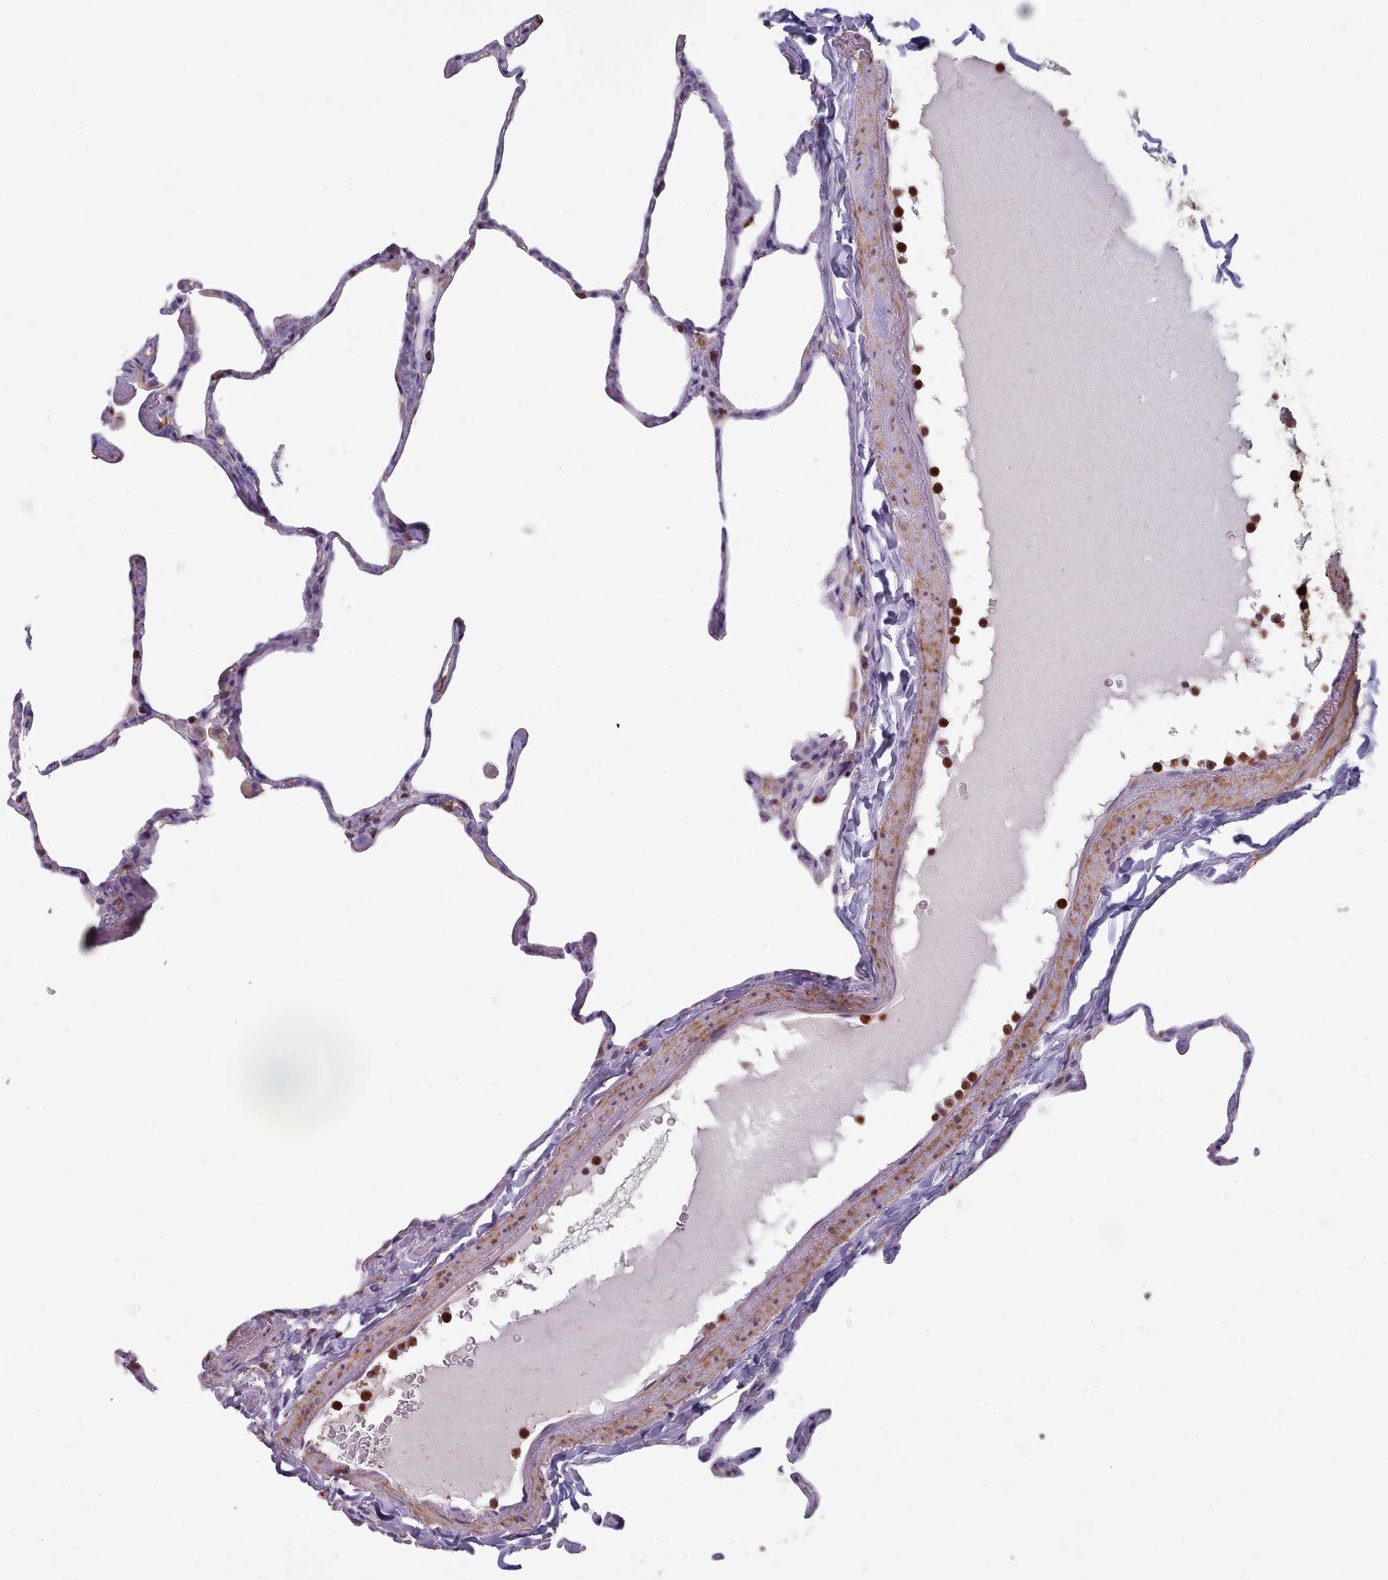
{"staining": {"intensity": "negative", "quantity": "none", "location": "none"}, "tissue": "lung", "cell_type": "Alveolar cells", "image_type": "normal", "snomed": [{"axis": "morphology", "description": "Normal tissue, NOS"}, {"axis": "topography", "description": "Lung"}], "caption": "This is a histopathology image of immunohistochemistry (IHC) staining of unremarkable lung, which shows no positivity in alveolar cells.", "gene": "RAC1", "patient": {"sex": "male", "age": 65}}